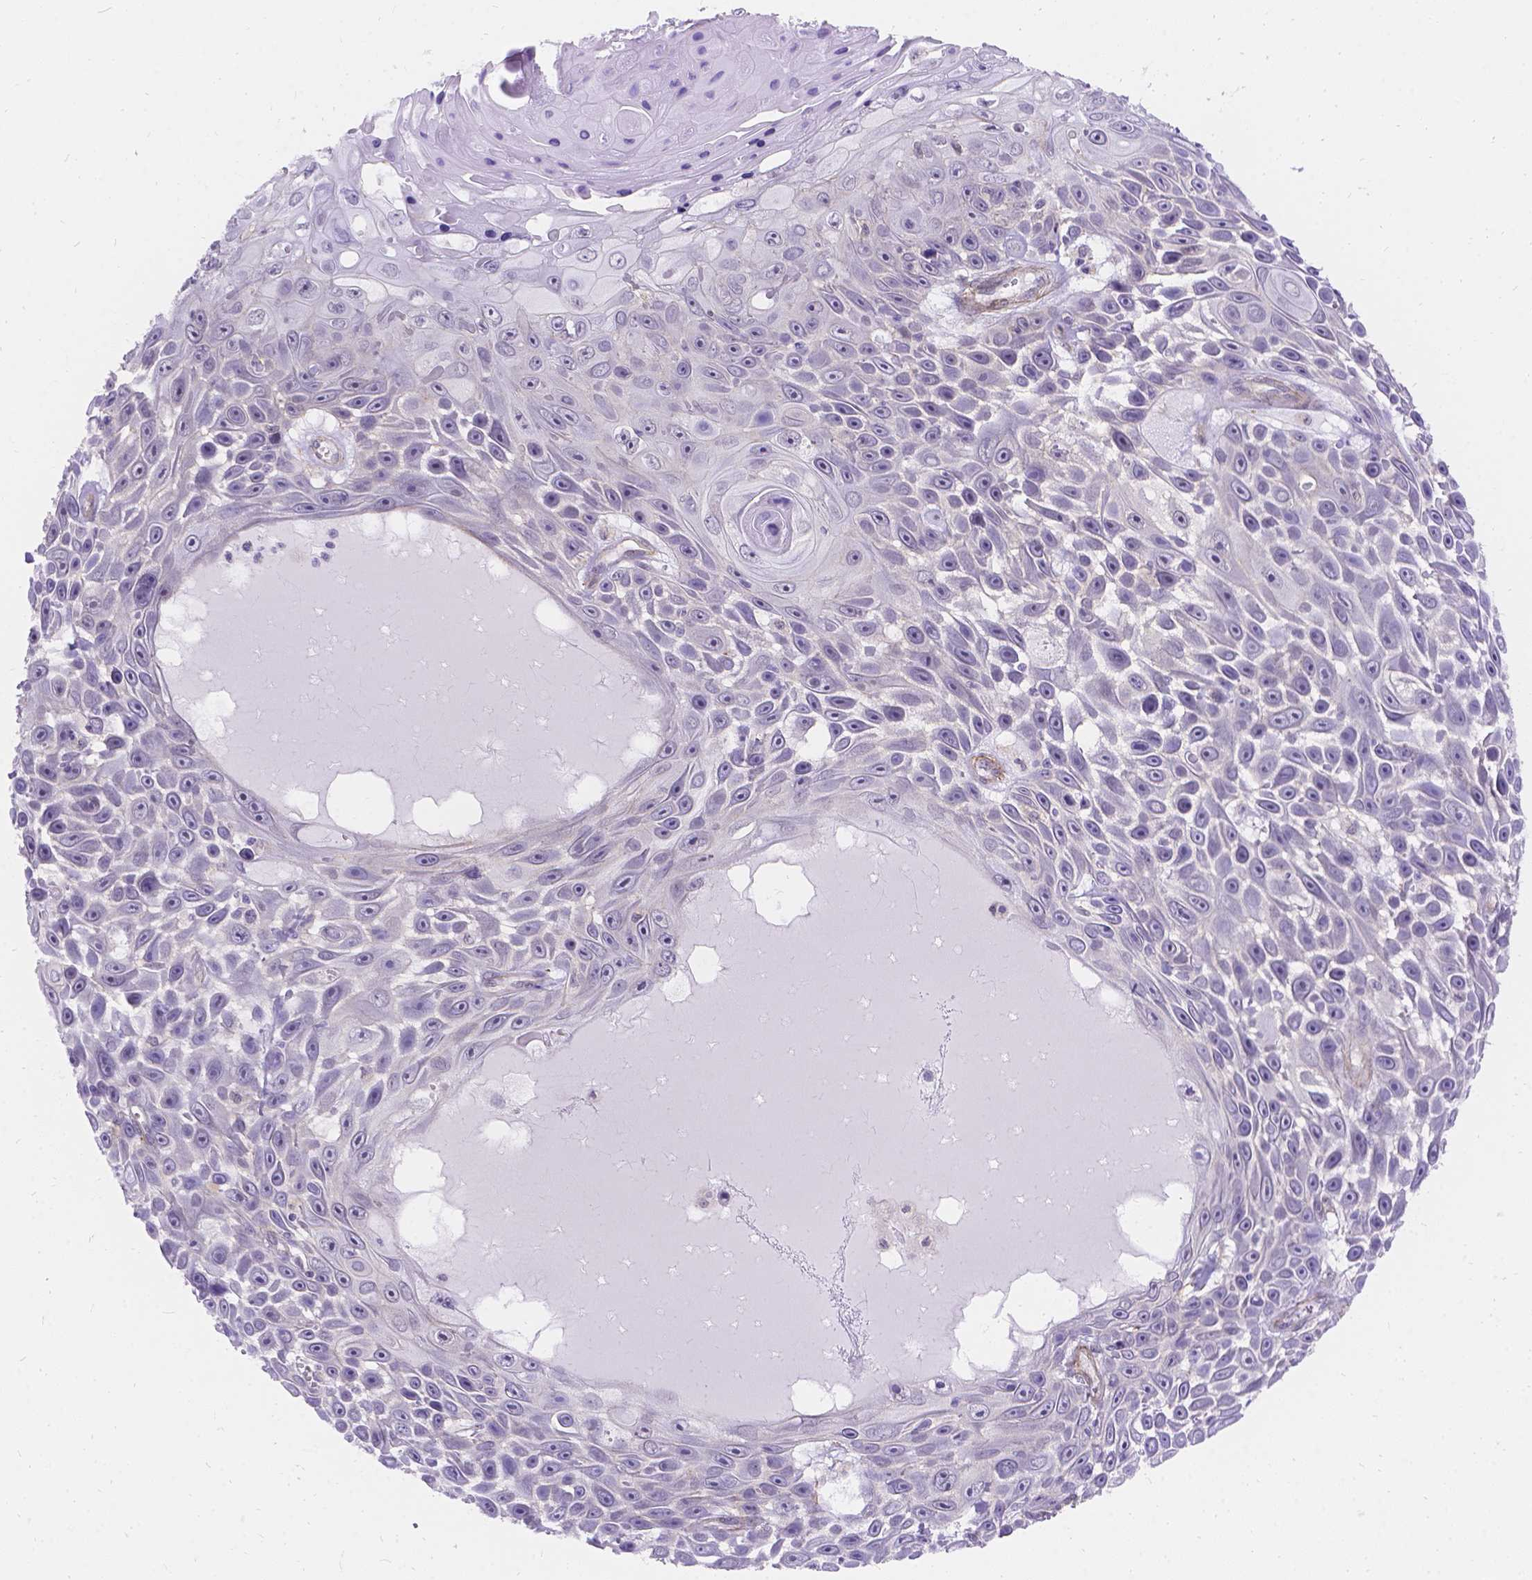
{"staining": {"intensity": "negative", "quantity": "none", "location": "none"}, "tissue": "skin cancer", "cell_type": "Tumor cells", "image_type": "cancer", "snomed": [{"axis": "morphology", "description": "Squamous cell carcinoma, NOS"}, {"axis": "topography", "description": "Skin"}], "caption": "Squamous cell carcinoma (skin) stained for a protein using immunohistochemistry (IHC) reveals no staining tumor cells.", "gene": "PALS1", "patient": {"sex": "male", "age": 82}}